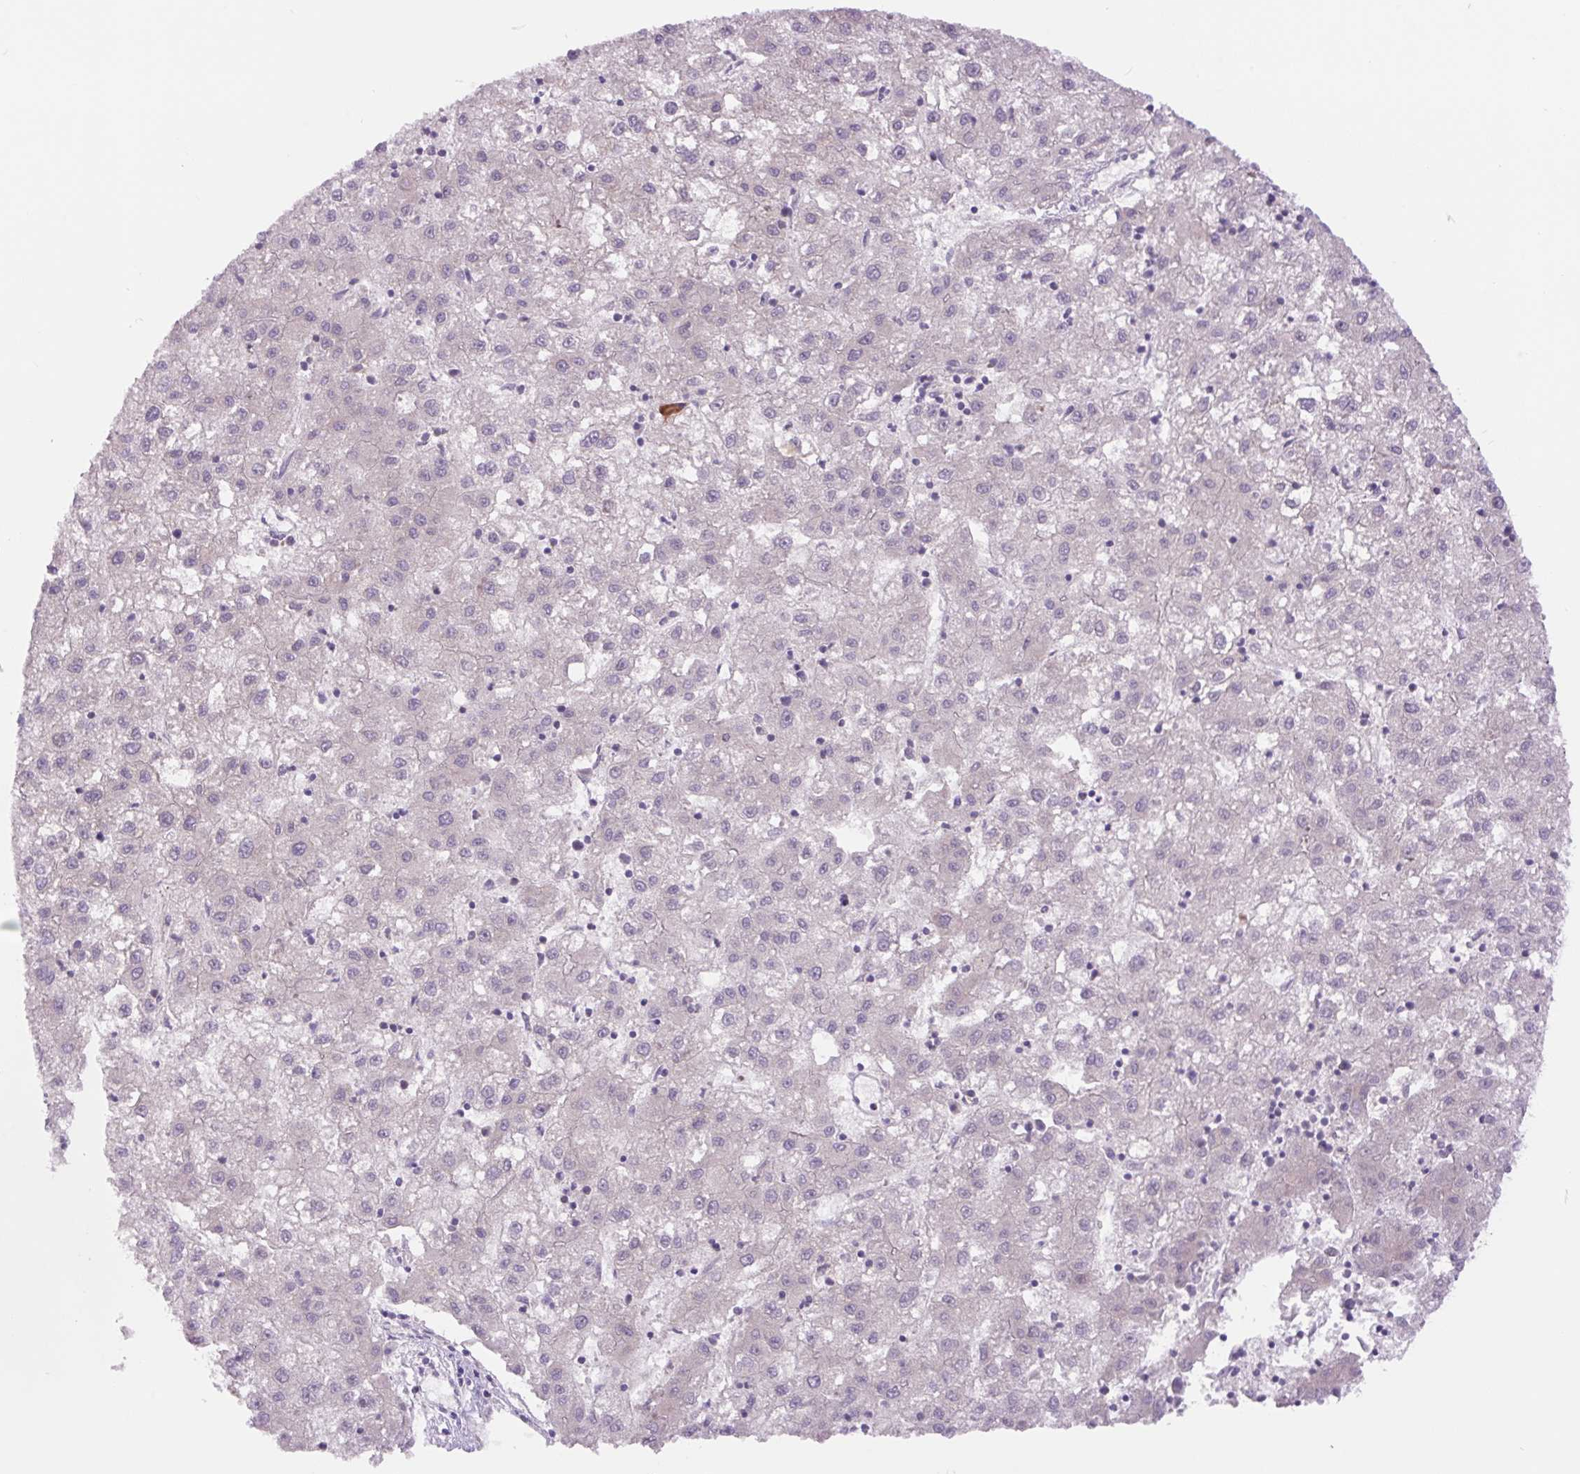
{"staining": {"intensity": "negative", "quantity": "none", "location": "none"}, "tissue": "liver cancer", "cell_type": "Tumor cells", "image_type": "cancer", "snomed": [{"axis": "morphology", "description": "Carcinoma, Hepatocellular, NOS"}, {"axis": "topography", "description": "Liver"}], "caption": "A micrograph of liver cancer (hepatocellular carcinoma) stained for a protein shows no brown staining in tumor cells.", "gene": "MINK1", "patient": {"sex": "male", "age": 72}}